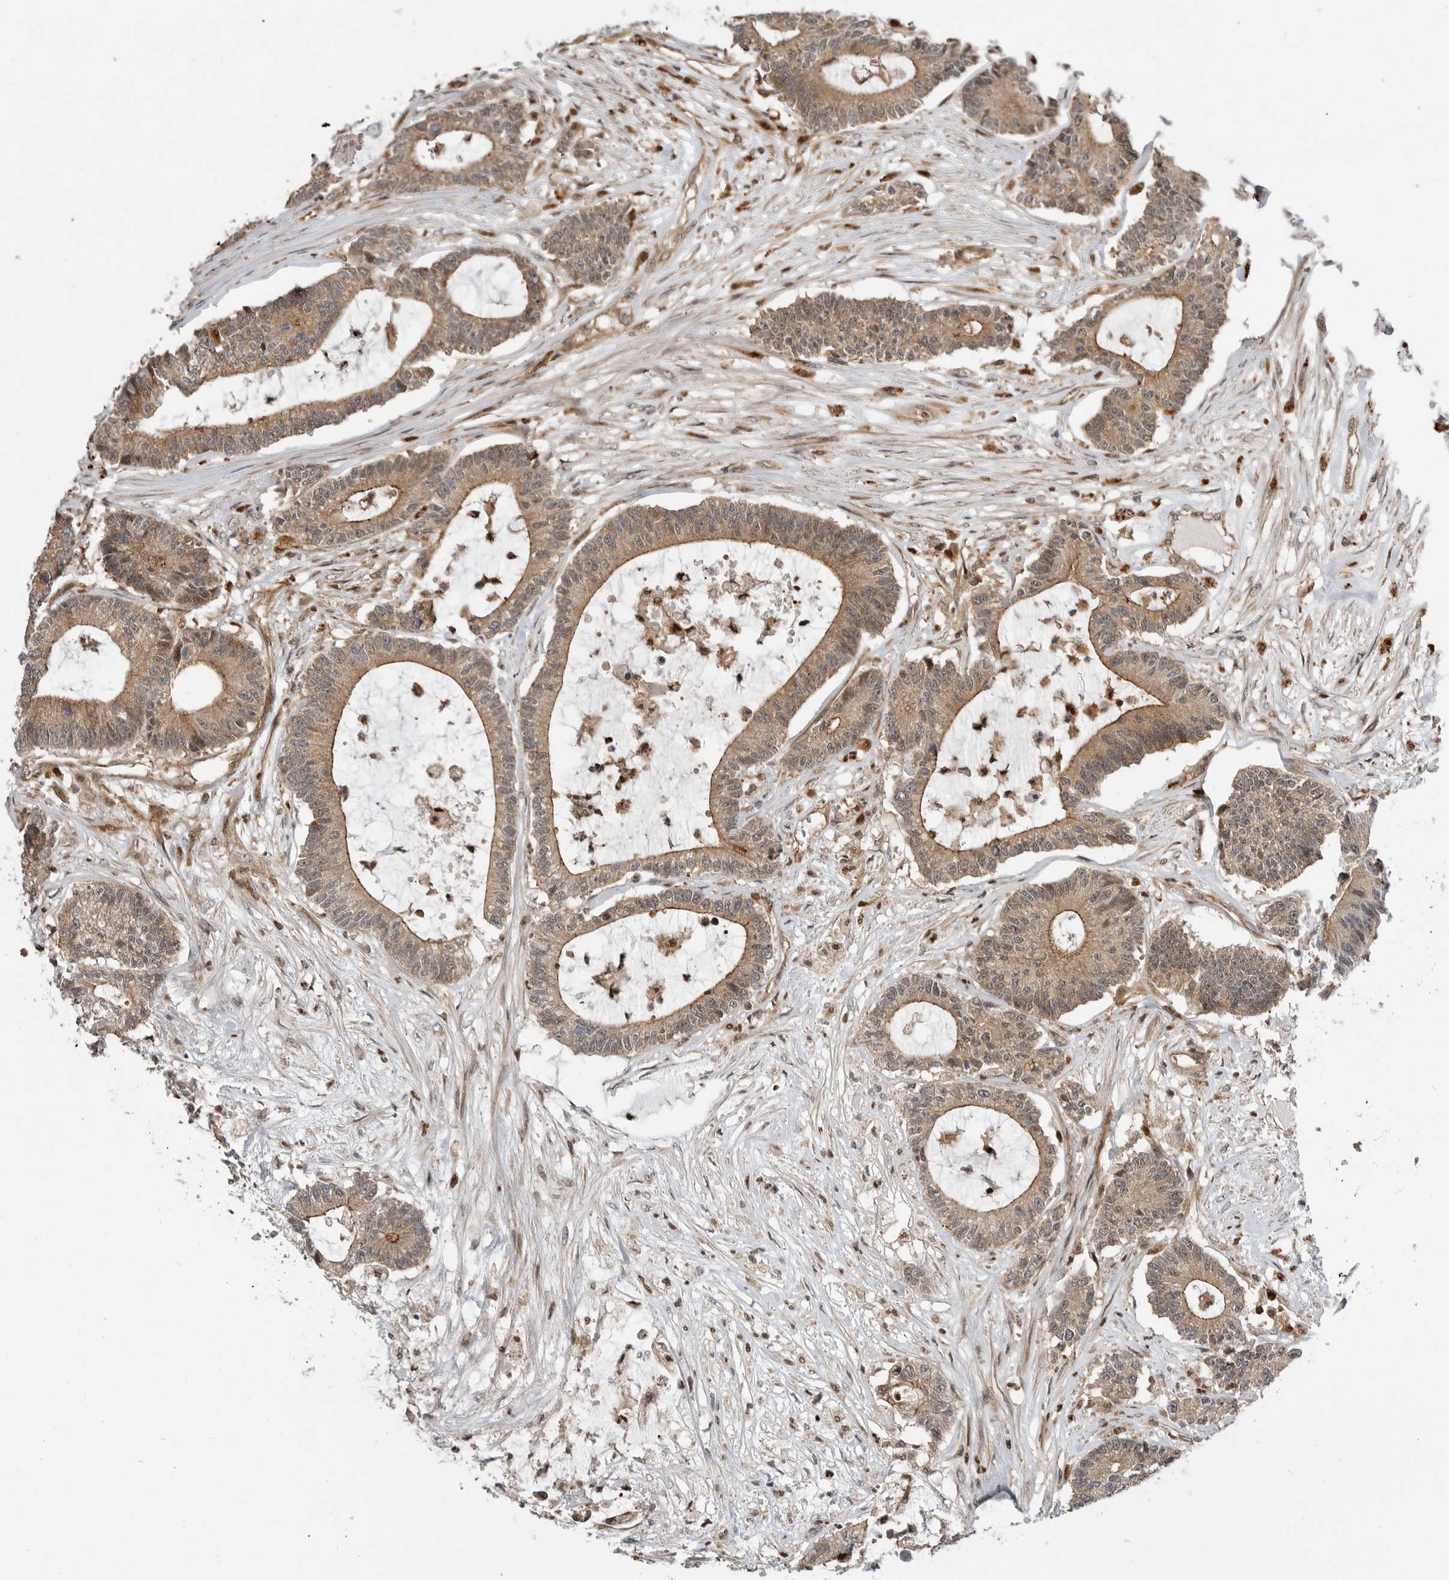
{"staining": {"intensity": "moderate", "quantity": ">75%", "location": "cytoplasmic/membranous"}, "tissue": "colorectal cancer", "cell_type": "Tumor cells", "image_type": "cancer", "snomed": [{"axis": "morphology", "description": "Adenocarcinoma, NOS"}, {"axis": "topography", "description": "Colon"}], "caption": "A high-resolution histopathology image shows immunohistochemistry (IHC) staining of colorectal cancer, which exhibits moderate cytoplasmic/membranous expression in about >75% of tumor cells. Nuclei are stained in blue.", "gene": "STRAP", "patient": {"sex": "female", "age": 84}}